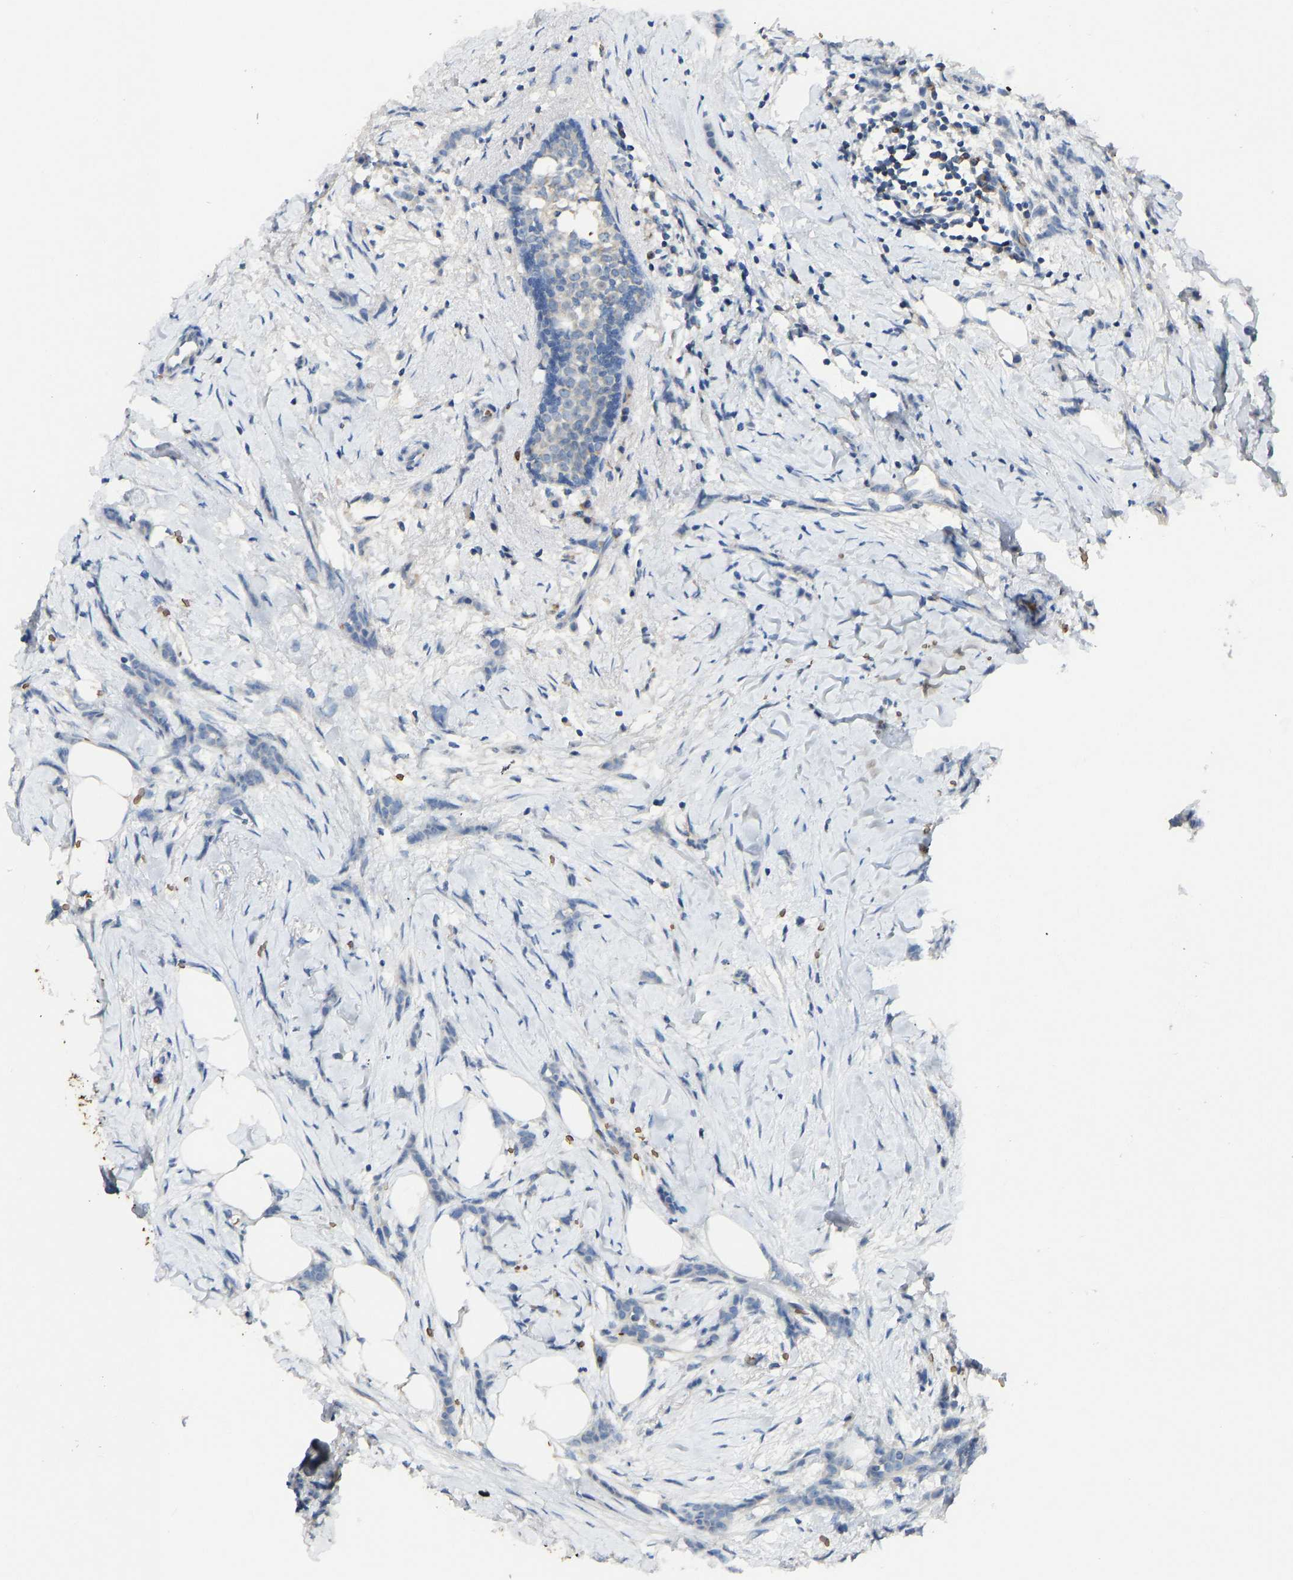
{"staining": {"intensity": "negative", "quantity": "none", "location": "none"}, "tissue": "breast cancer", "cell_type": "Tumor cells", "image_type": "cancer", "snomed": [{"axis": "morphology", "description": "Lobular carcinoma, in situ"}, {"axis": "morphology", "description": "Lobular carcinoma"}, {"axis": "topography", "description": "Breast"}], "caption": "Breast lobular carcinoma was stained to show a protein in brown. There is no significant staining in tumor cells.", "gene": "PIGS", "patient": {"sex": "female", "age": 41}}